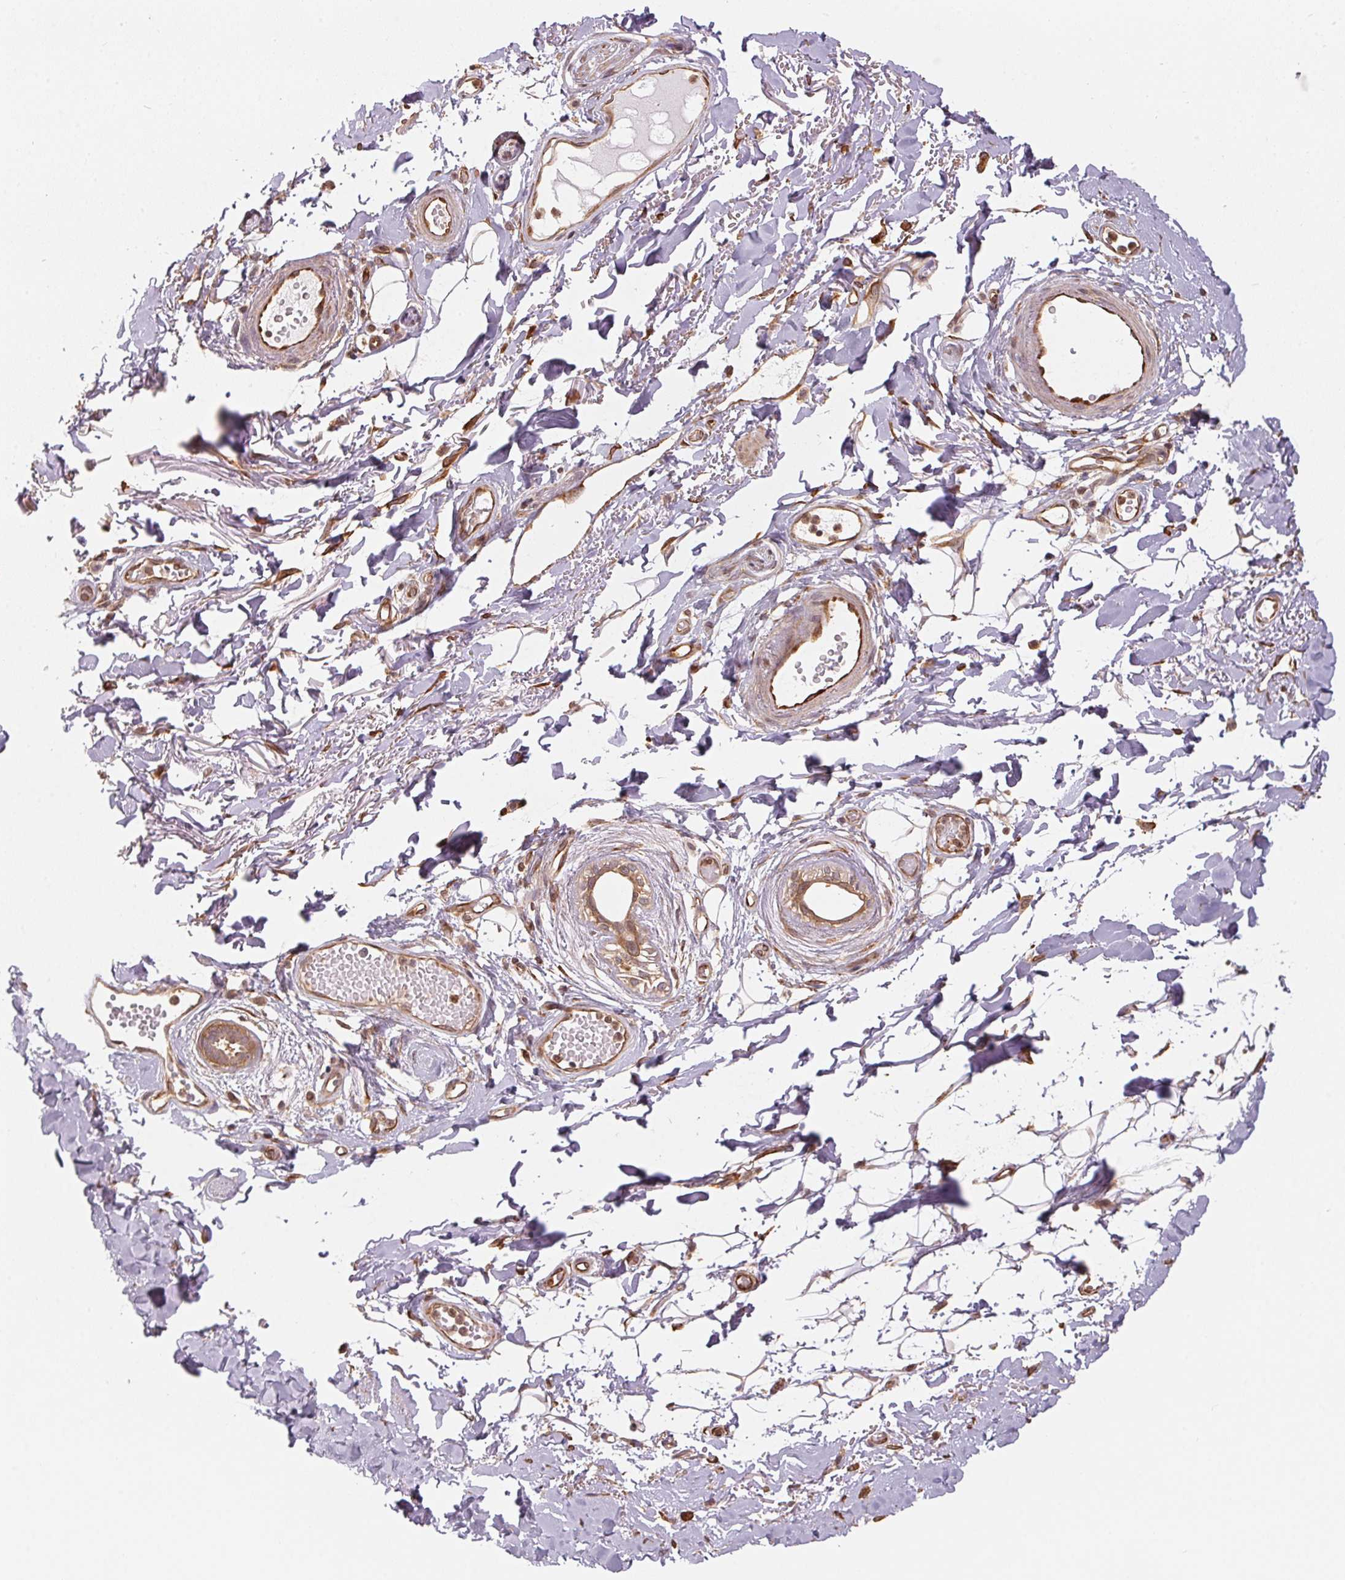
{"staining": {"intensity": "strong", "quantity": "25%-75%", "location": "cytoplasmic/membranous"}, "tissue": "adipose tissue", "cell_type": "Adipocytes", "image_type": "normal", "snomed": [{"axis": "morphology", "description": "Normal tissue, NOS"}, {"axis": "topography", "description": "Anal"}, {"axis": "topography", "description": "Peripheral nerve tissue"}], "caption": "Adipocytes display strong cytoplasmic/membranous positivity in about 25%-75% of cells in unremarkable adipose tissue. (brown staining indicates protein expression, while blue staining denotes nuclei).", "gene": "STRN4", "patient": {"sex": "male", "age": 78}}